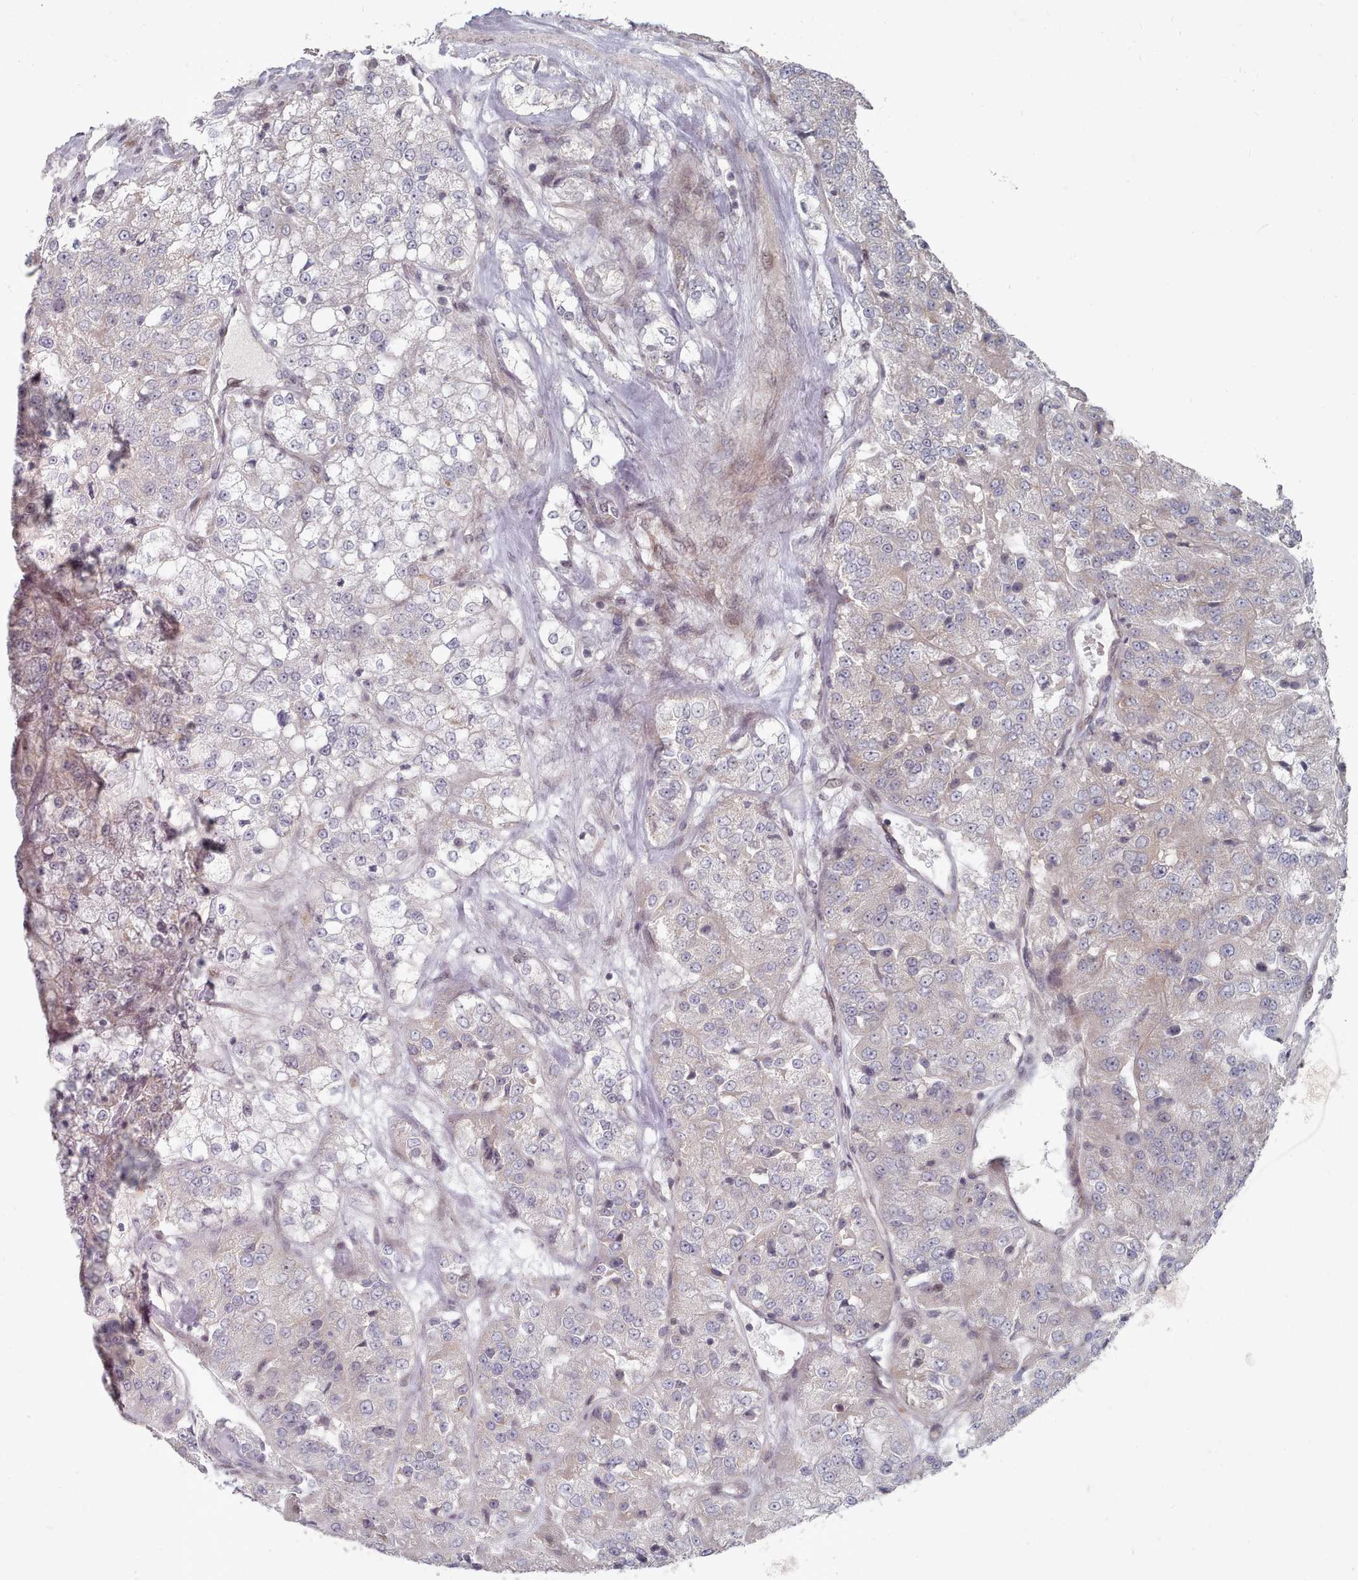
{"staining": {"intensity": "negative", "quantity": "none", "location": "none"}, "tissue": "renal cancer", "cell_type": "Tumor cells", "image_type": "cancer", "snomed": [{"axis": "morphology", "description": "Adenocarcinoma, NOS"}, {"axis": "topography", "description": "Kidney"}], "caption": "This is an IHC micrograph of renal adenocarcinoma. There is no staining in tumor cells.", "gene": "CPSF4", "patient": {"sex": "female", "age": 63}}